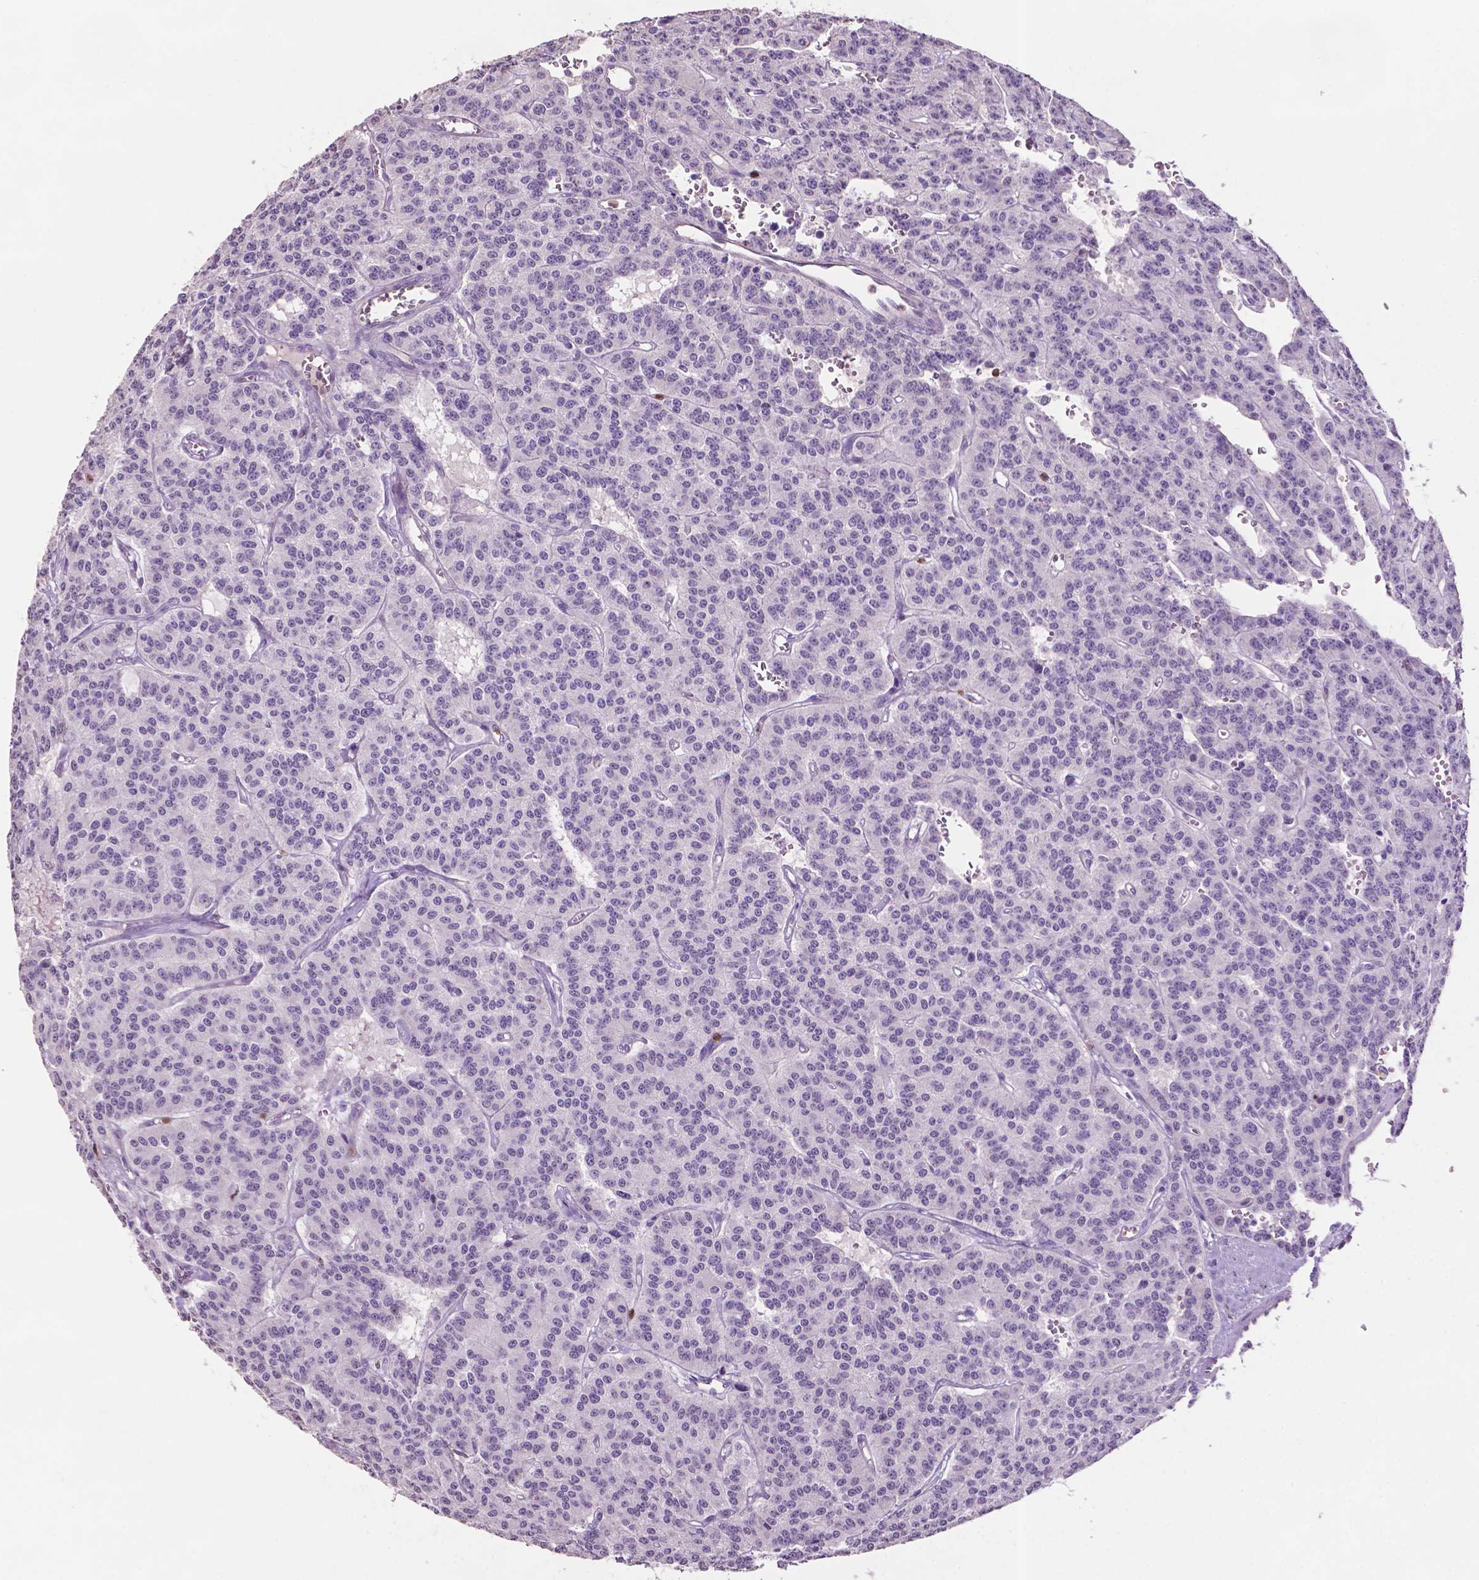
{"staining": {"intensity": "negative", "quantity": "none", "location": "none"}, "tissue": "carcinoid", "cell_type": "Tumor cells", "image_type": "cancer", "snomed": [{"axis": "morphology", "description": "Carcinoid, malignant, NOS"}, {"axis": "topography", "description": "Lung"}], "caption": "The IHC histopathology image has no significant positivity in tumor cells of carcinoid (malignant) tissue.", "gene": "TBC1D10C", "patient": {"sex": "female", "age": 71}}